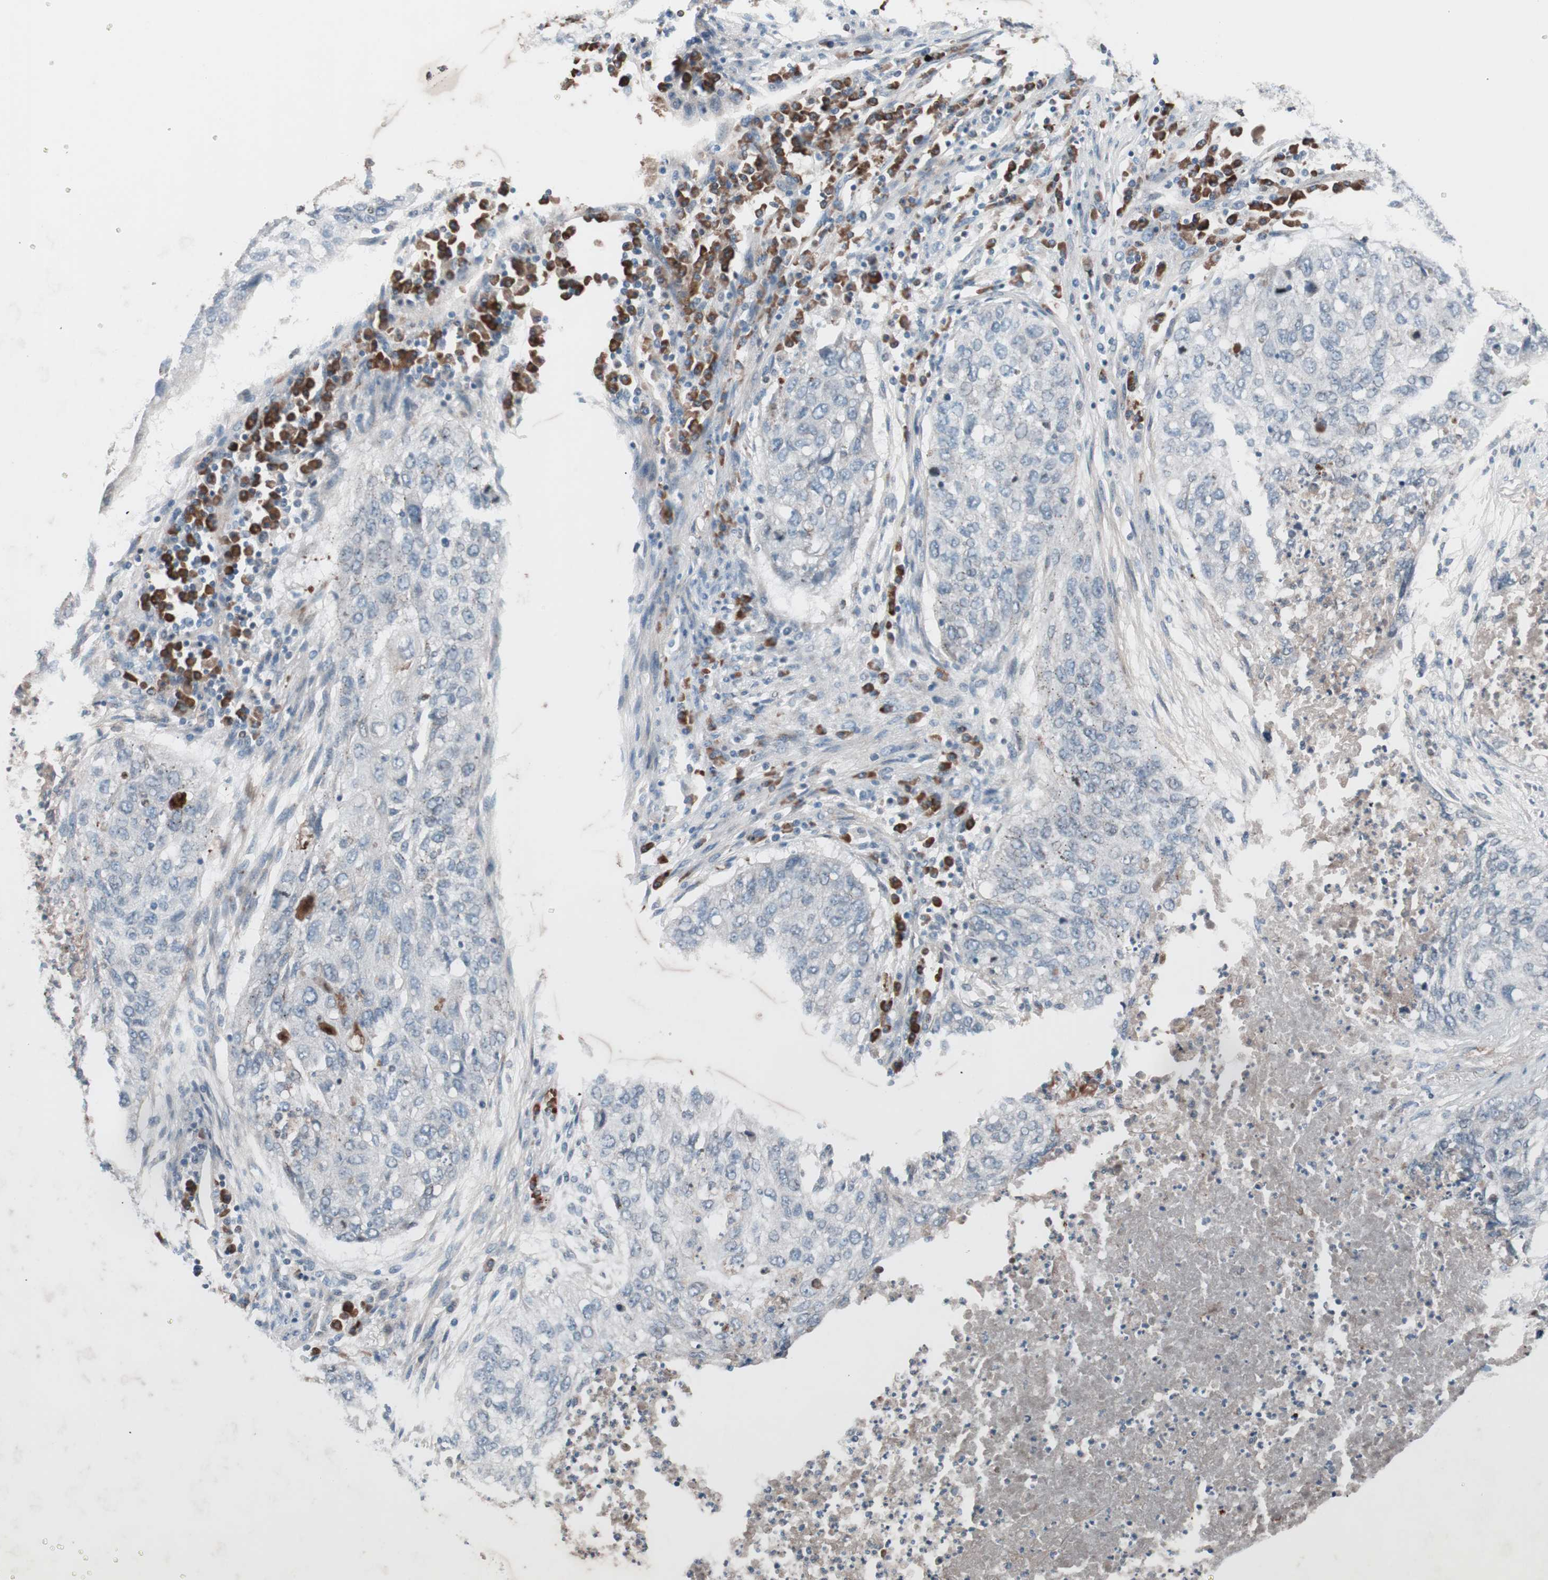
{"staining": {"intensity": "weak", "quantity": "<25%", "location": "cytoplasmic/membranous"}, "tissue": "lung cancer", "cell_type": "Tumor cells", "image_type": "cancer", "snomed": [{"axis": "morphology", "description": "Squamous cell carcinoma, NOS"}, {"axis": "topography", "description": "Lung"}], "caption": "High power microscopy image of an immunohistochemistry (IHC) photomicrograph of squamous cell carcinoma (lung), revealing no significant expression in tumor cells.", "gene": "GRB7", "patient": {"sex": "female", "age": 63}}